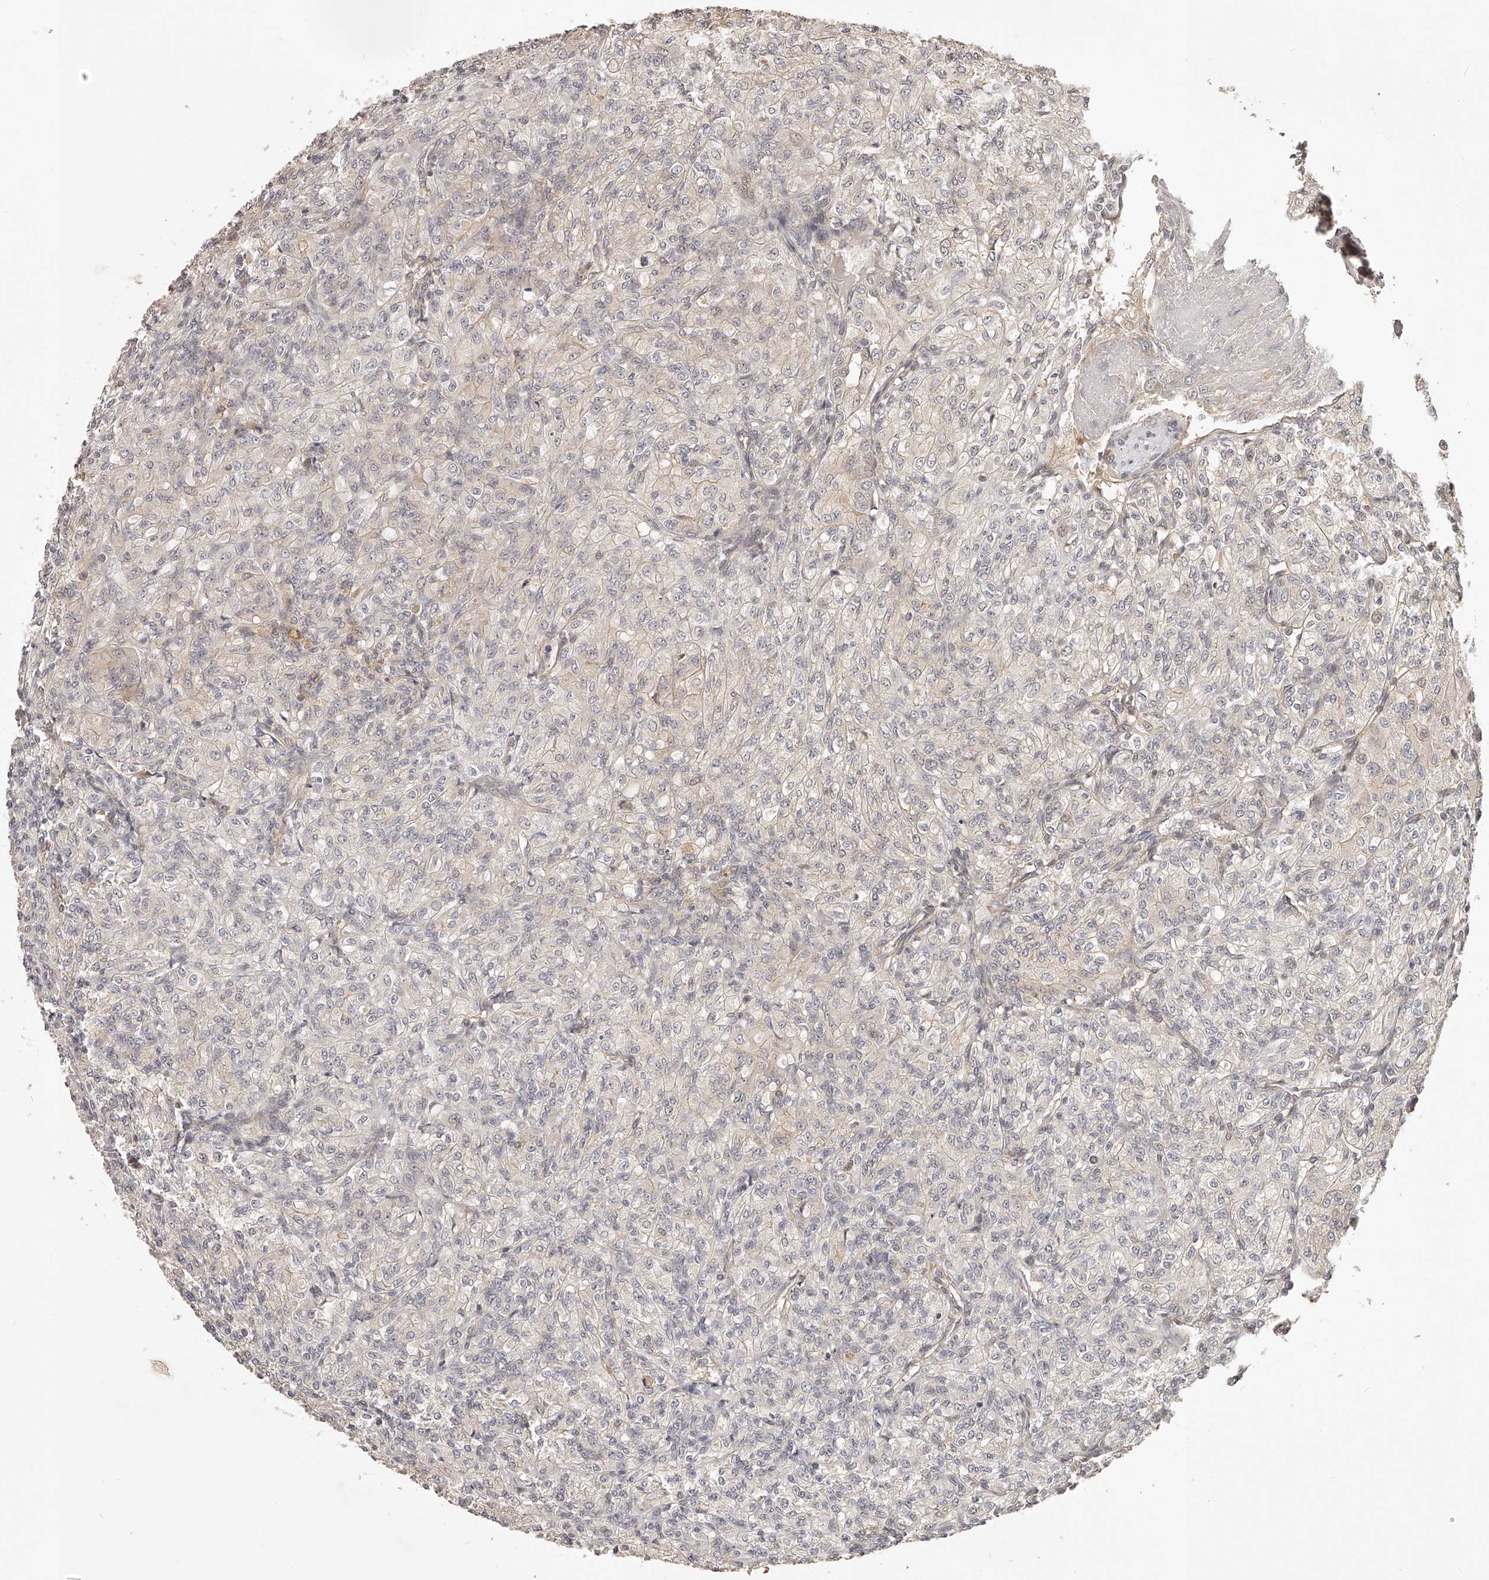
{"staining": {"intensity": "weak", "quantity": "<25%", "location": "cytoplasmic/membranous"}, "tissue": "renal cancer", "cell_type": "Tumor cells", "image_type": "cancer", "snomed": [{"axis": "morphology", "description": "Adenocarcinoma, NOS"}, {"axis": "topography", "description": "Kidney"}], "caption": "Immunohistochemistry of human renal cancer (adenocarcinoma) demonstrates no positivity in tumor cells. (Stains: DAB (3,3'-diaminobenzidine) IHC with hematoxylin counter stain, Microscopy: brightfield microscopy at high magnification).", "gene": "ZNF582", "patient": {"sex": "male", "age": 77}}